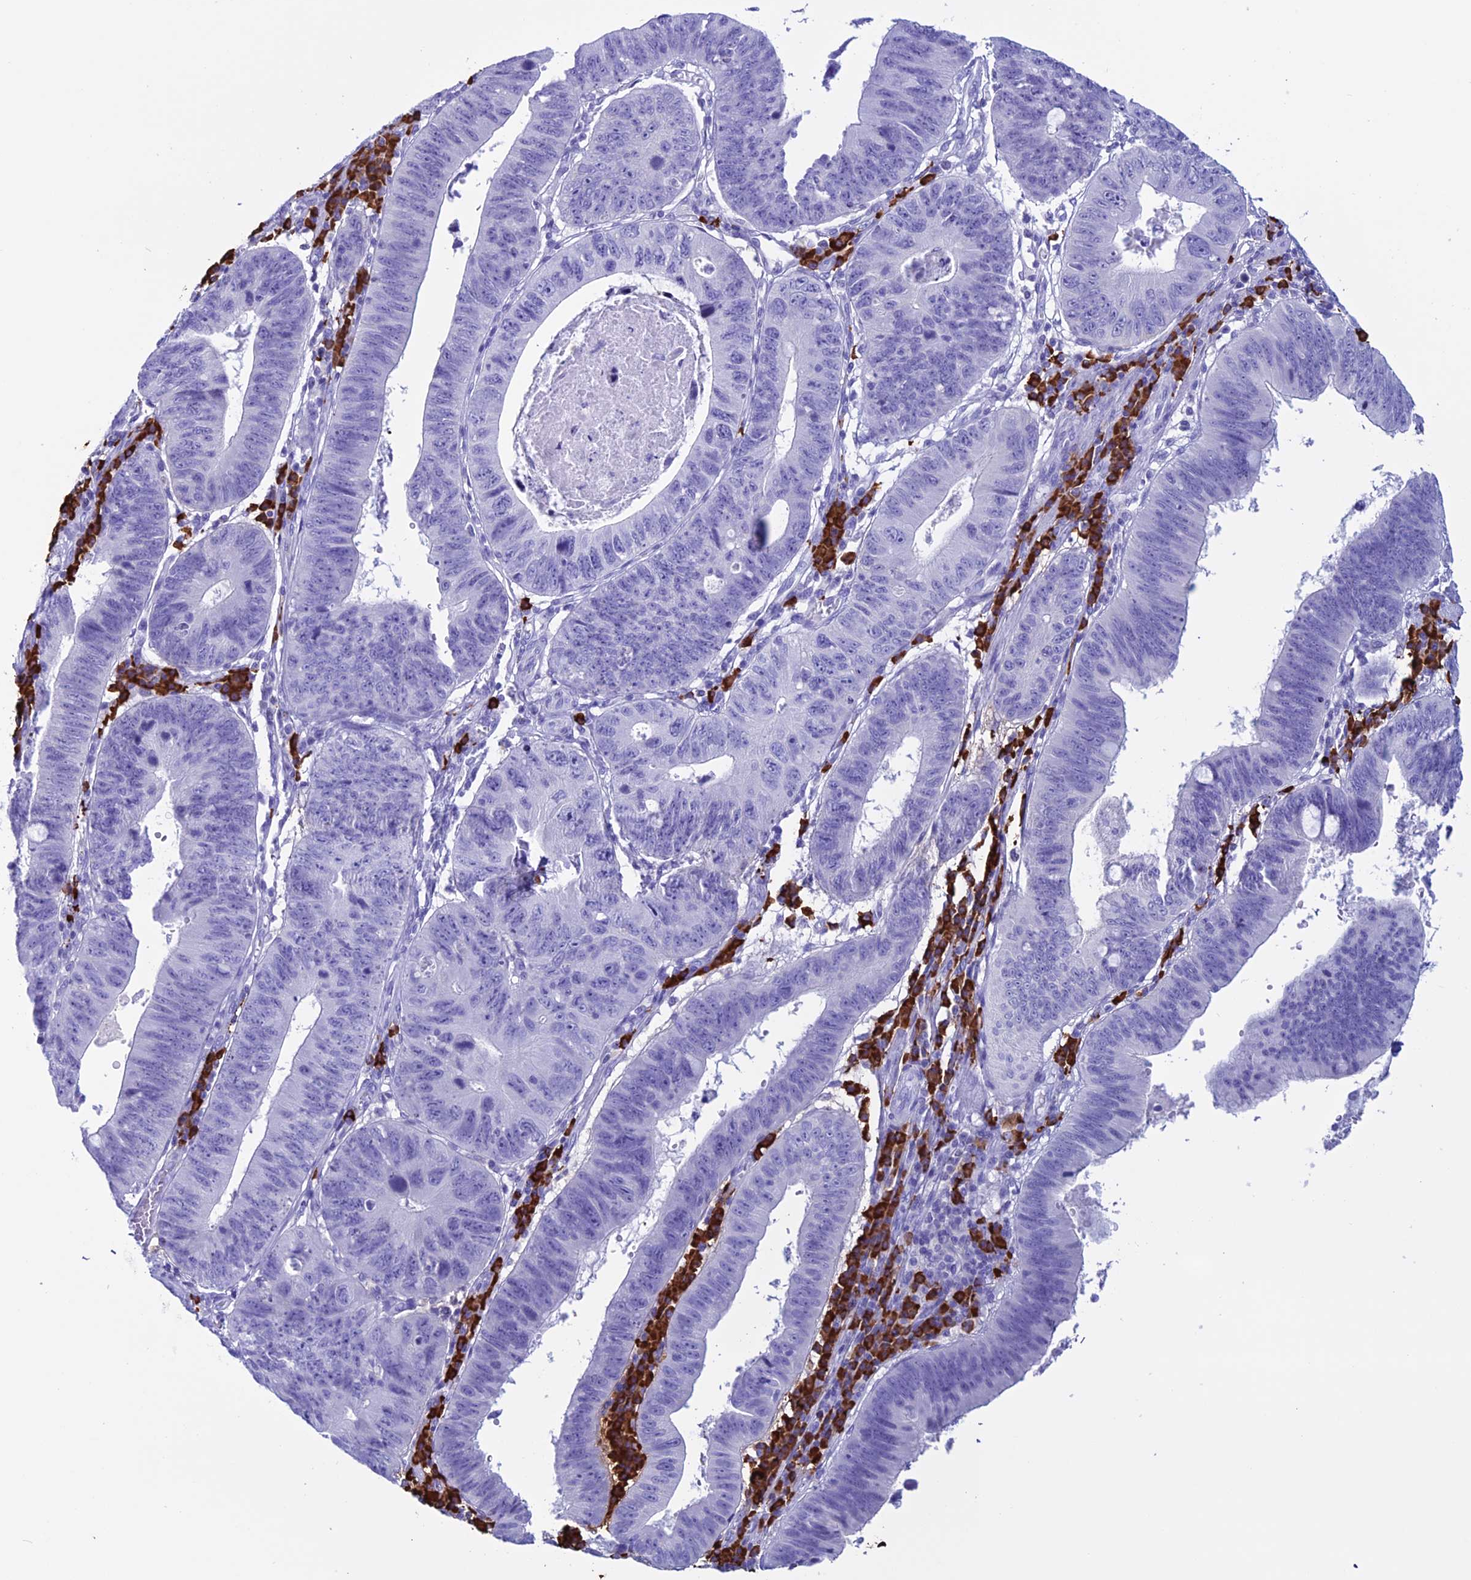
{"staining": {"intensity": "negative", "quantity": "none", "location": "none"}, "tissue": "stomach cancer", "cell_type": "Tumor cells", "image_type": "cancer", "snomed": [{"axis": "morphology", "description": "Adenocarcinoma, NOS"}, {"axis": "topography", "description": "Stomach"}], "caption": "The IHC photomicrograph has no significant positivity in tumor cells of stomach adenocarcinoma tissue.", "gene": "MZB1", "patient": {"sex": "male", "age": 59}}